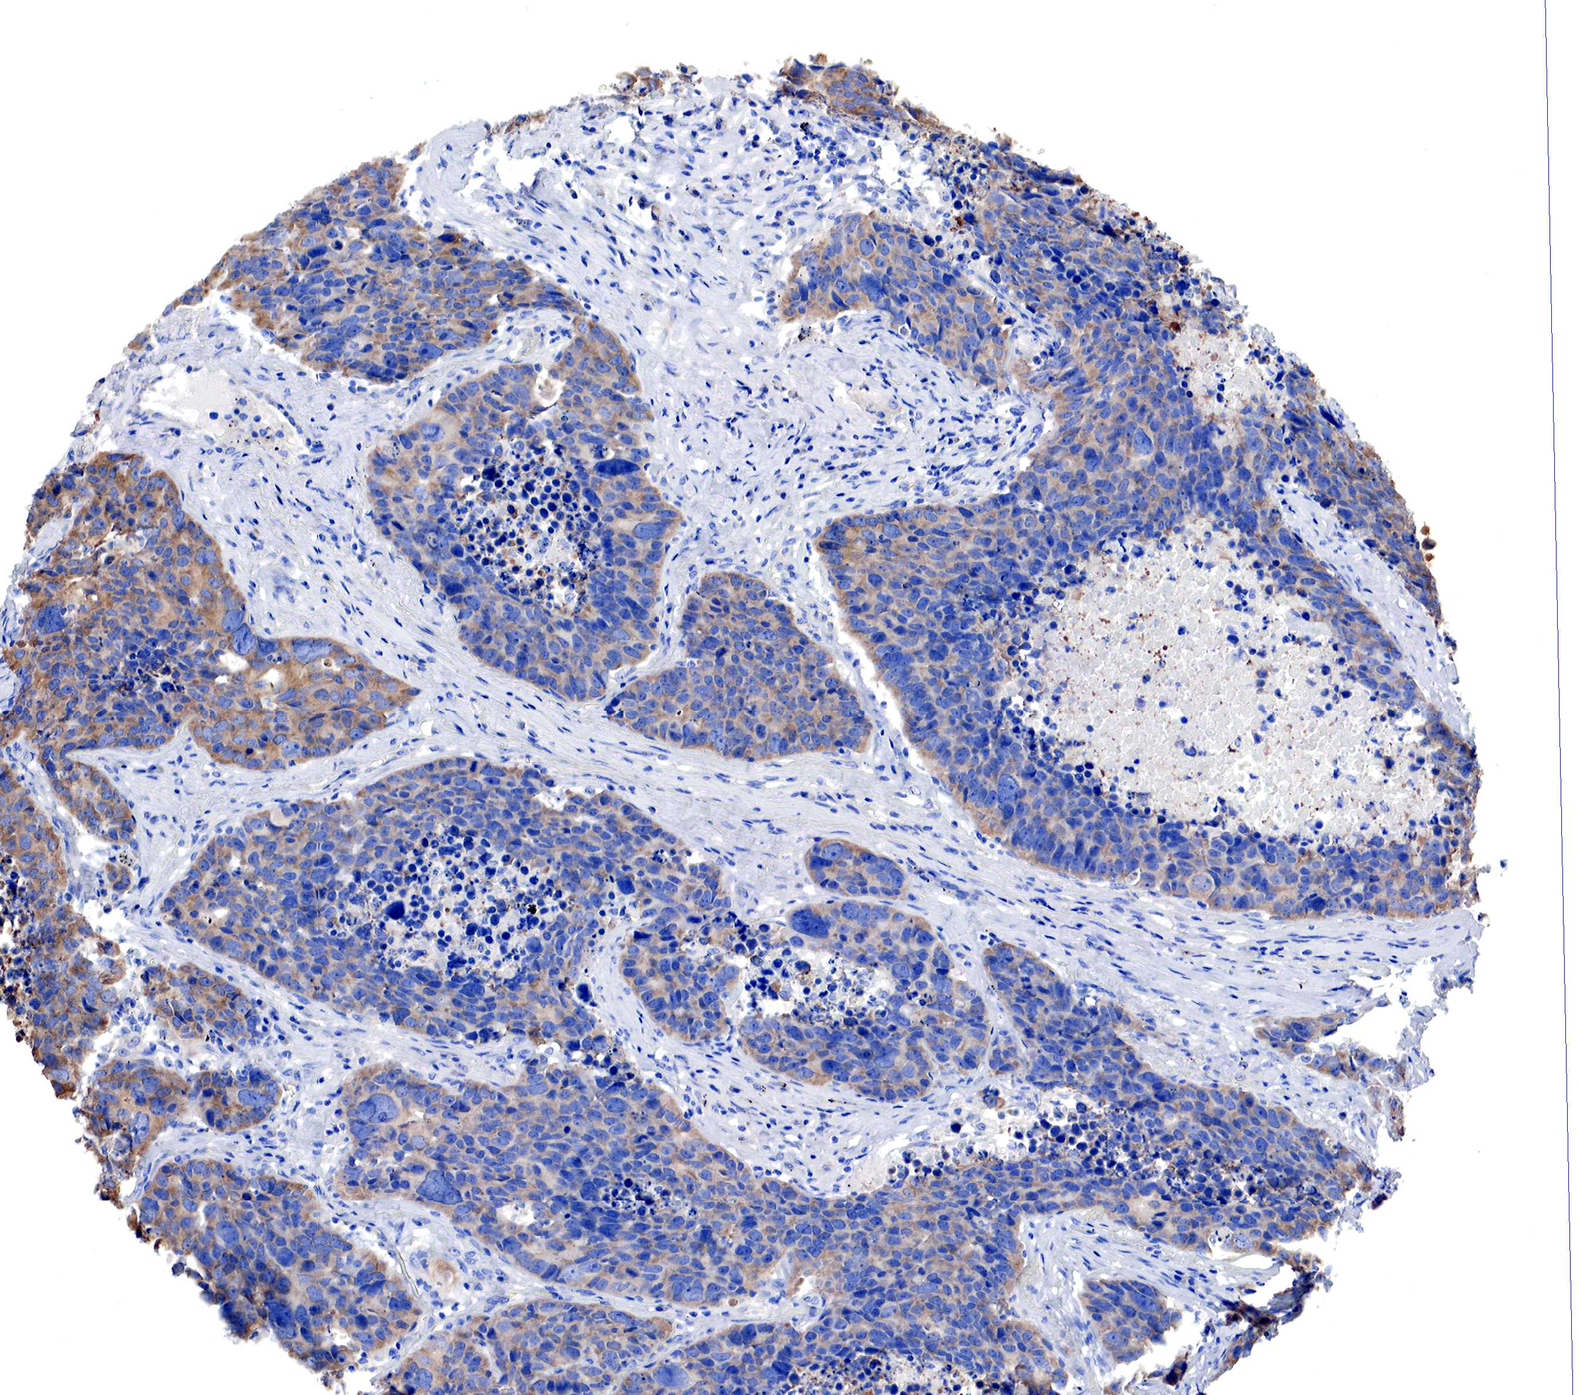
{"staining": {"intensity": "moderate", "quantity": ">75%", "location": "cytoplasmic/membranous"}, "tissue": "lung cancer", "cell_type": "Tumor cells", "image_type": "cancer", "snomed": [{"axis": "morphology", "description": "Carcinoid, malignant, NOS"}, {"axis": "topography", "description": "Lung"}], "caption": "Protein expression by immunohistochemistry (IHC) exhibits moderate cytoplasmic/membranous positivity in about >75% of tumor cells in lung cancer (malignant carcinoid). The protein is stained brown, and the nuclei are stained in blue (DAB (3,3'-diaminobenzidine) IHC with brightfield microscopy, high magnification).", "gene": "RDX", "patient": {"sex": "male", "age": 60}}